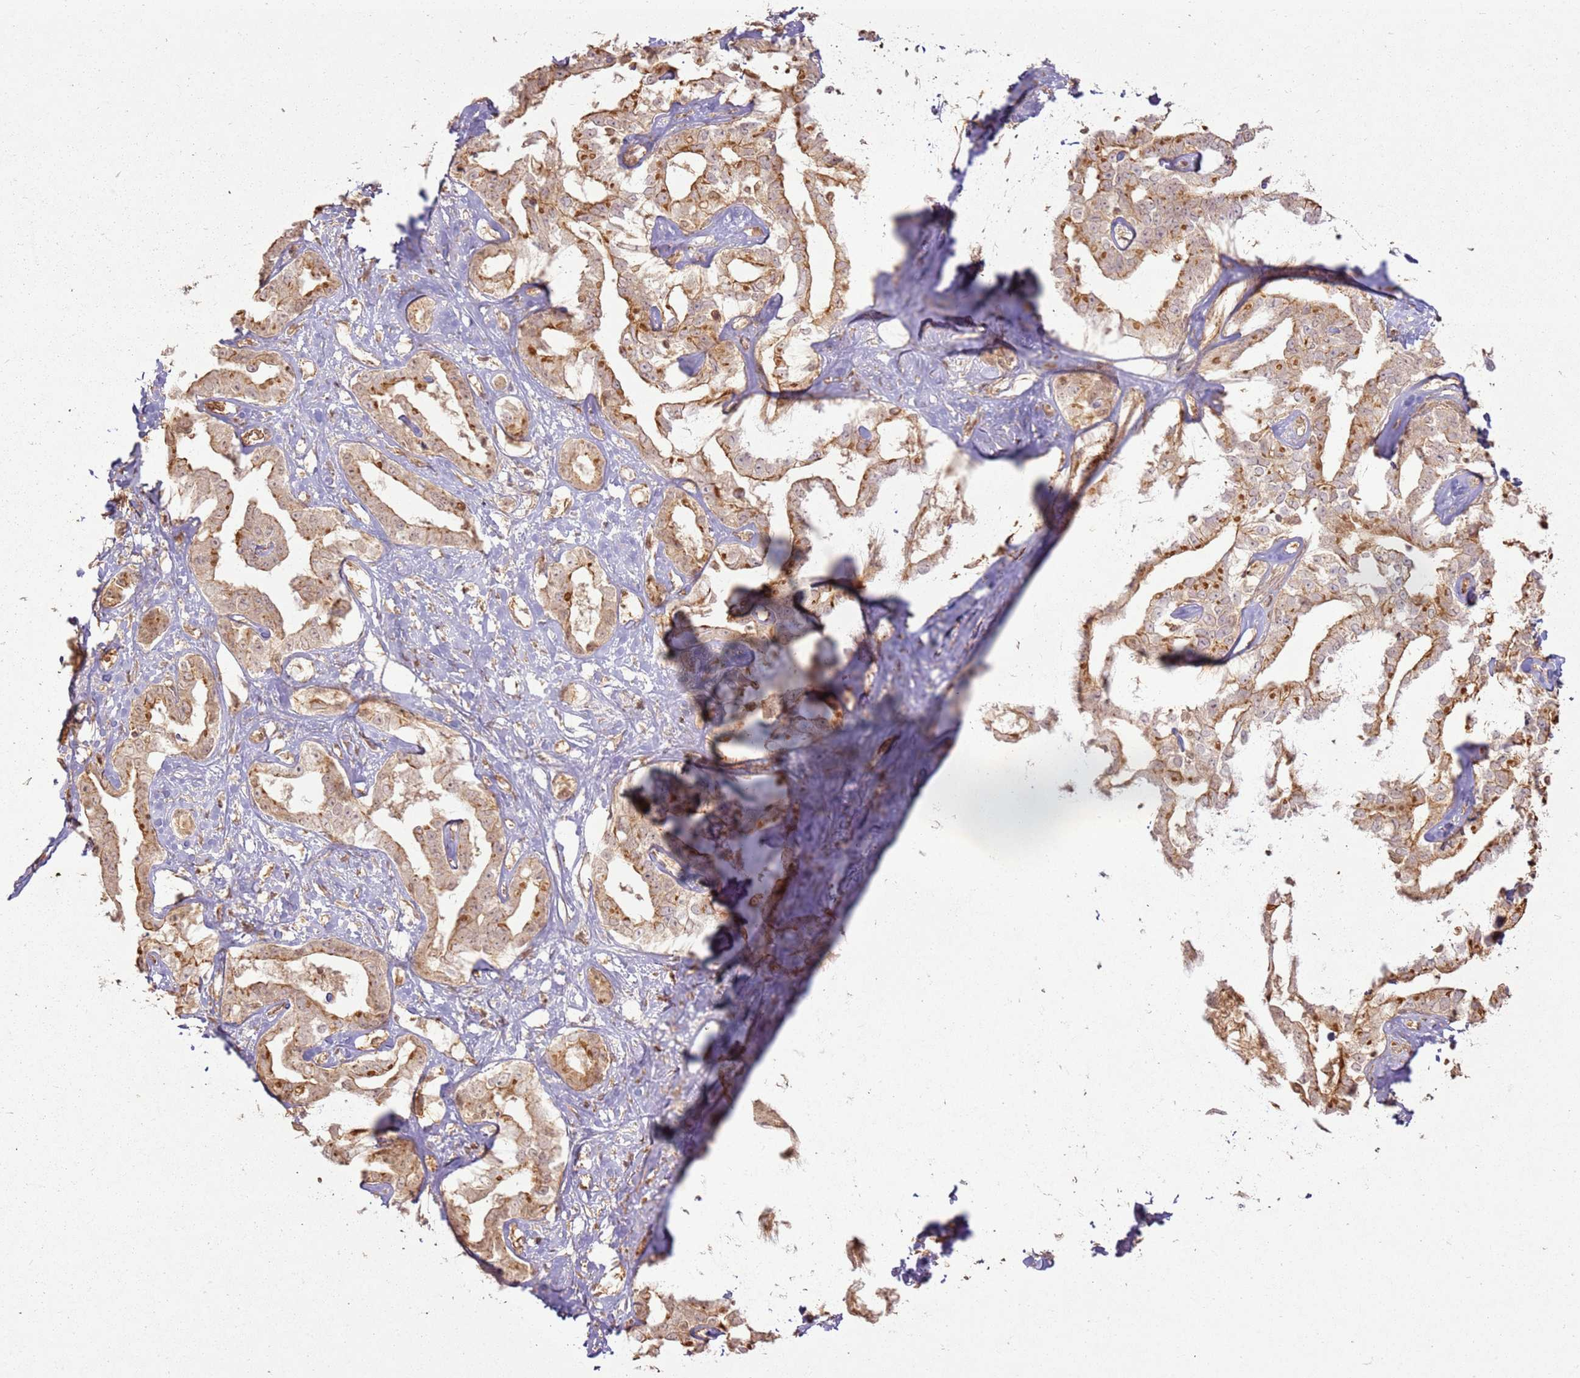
{"staining": {"intensity": "moderate", "quantity": "25%-75%", "location": "cytoplasmic/membranous"}, "tissue": "liver cancer", "cell_type": "Tumor cells", "image_type": "cancer", "snomed": [{"axis": "morphology", "description": "Cholangiocarcinoma"}, {"axis": "topography", "description": "Liver"}], "caption": "This is a histology image of immunohistochemistry staining of liver cancer, which shows moderate staining in the cytoplasmic/membranous of tumor cells.", "gene": "ZNF776", "patient": {"sex": "male", "age": 59}}